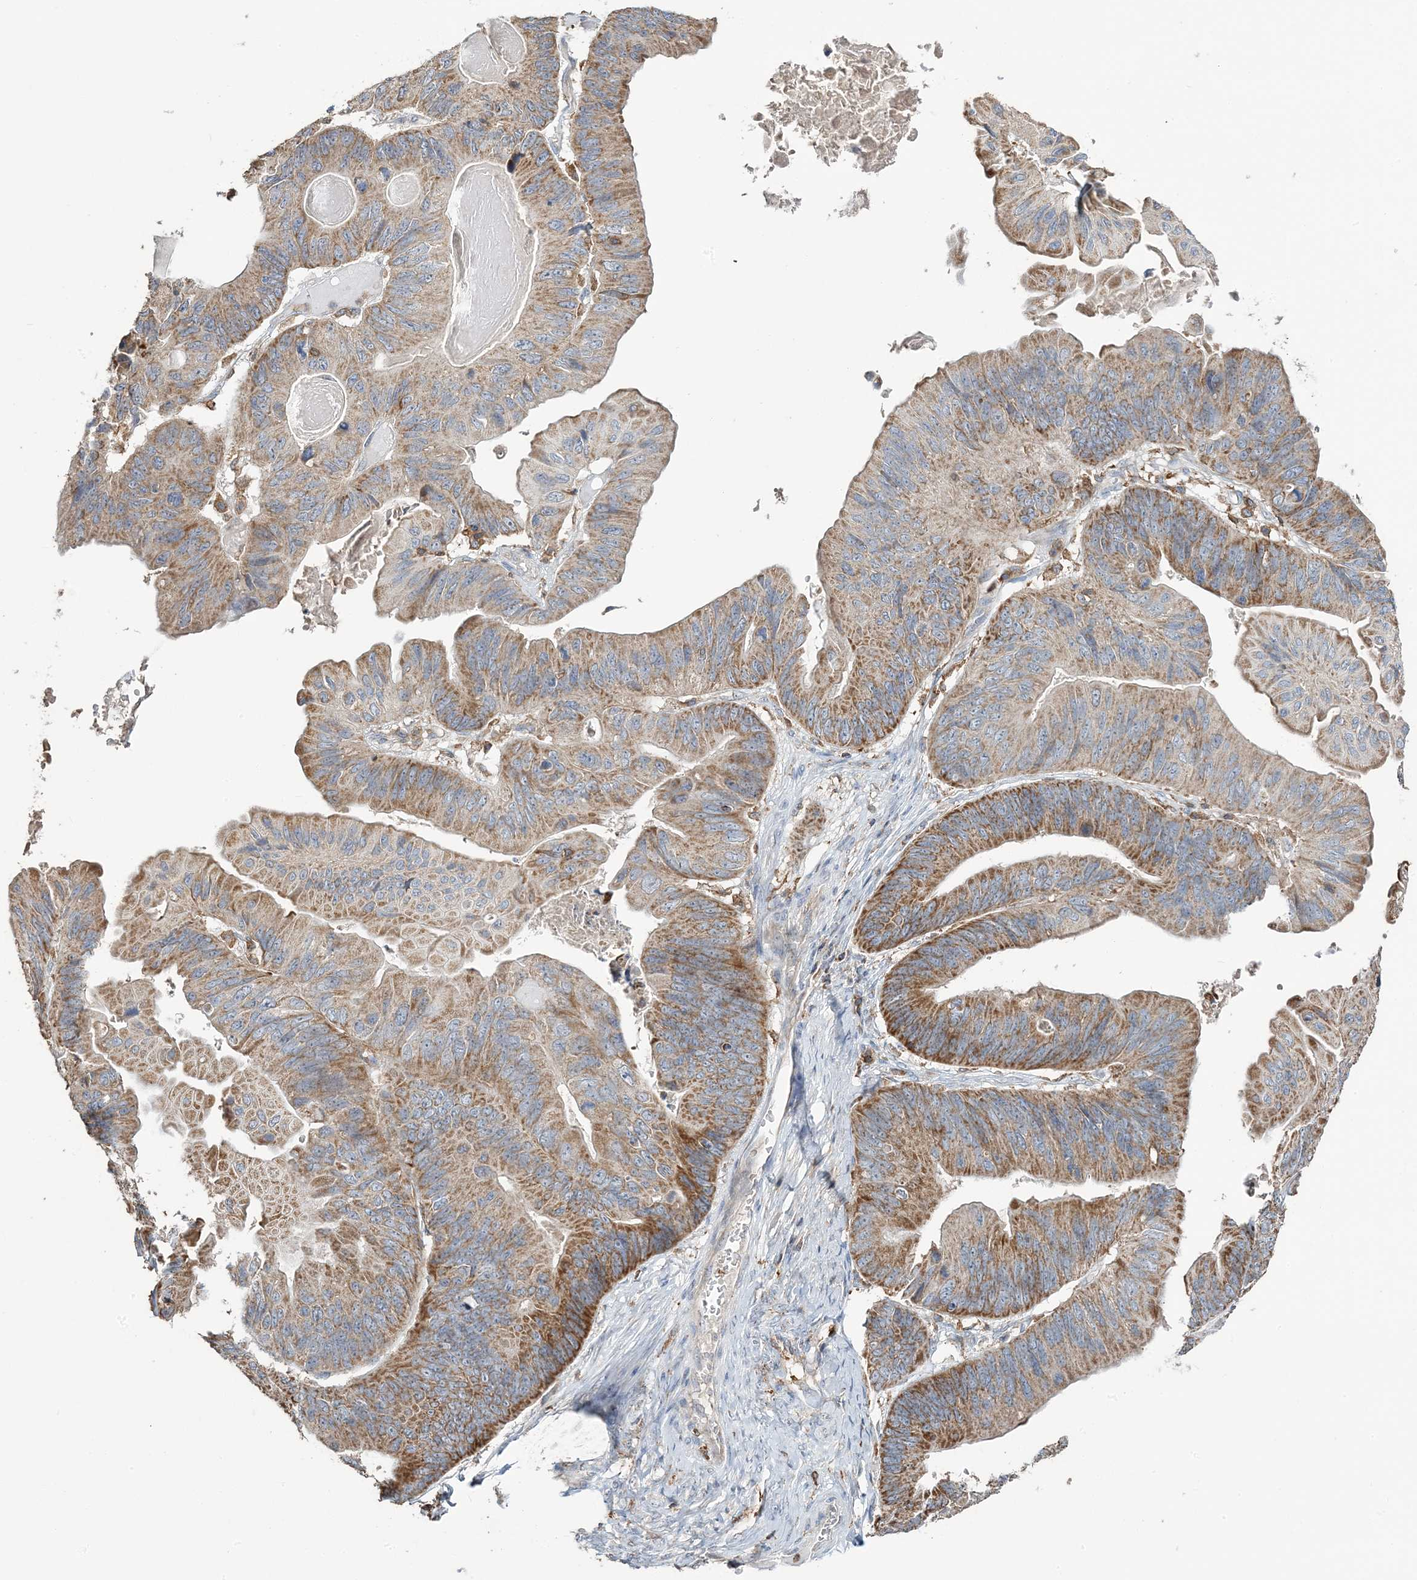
{"staining": {"intensity": "moderate", "quantity": ">75%", "location": "cytoplasmic/membranous"}, "tissue": "ovarian cancer", "cell_type": "Tumor cells", "image_type": "cancer", "snomed": [{"axis": "morphology", "description": "Cystadenocarcinoma, mucinous, NOS"}, {"axis": "topography", "description": "Ovary"}], "caption": "Approximately >75% of tumor cells in human mucinous cystadenocarcinoma (ovarian) demonstrate moderate cytoplasmic/membranous protein expression as visualized by brown immunohistochemical staining.", "gene": "TMLHE", "patient": {"sex": "female", "age": 61}}